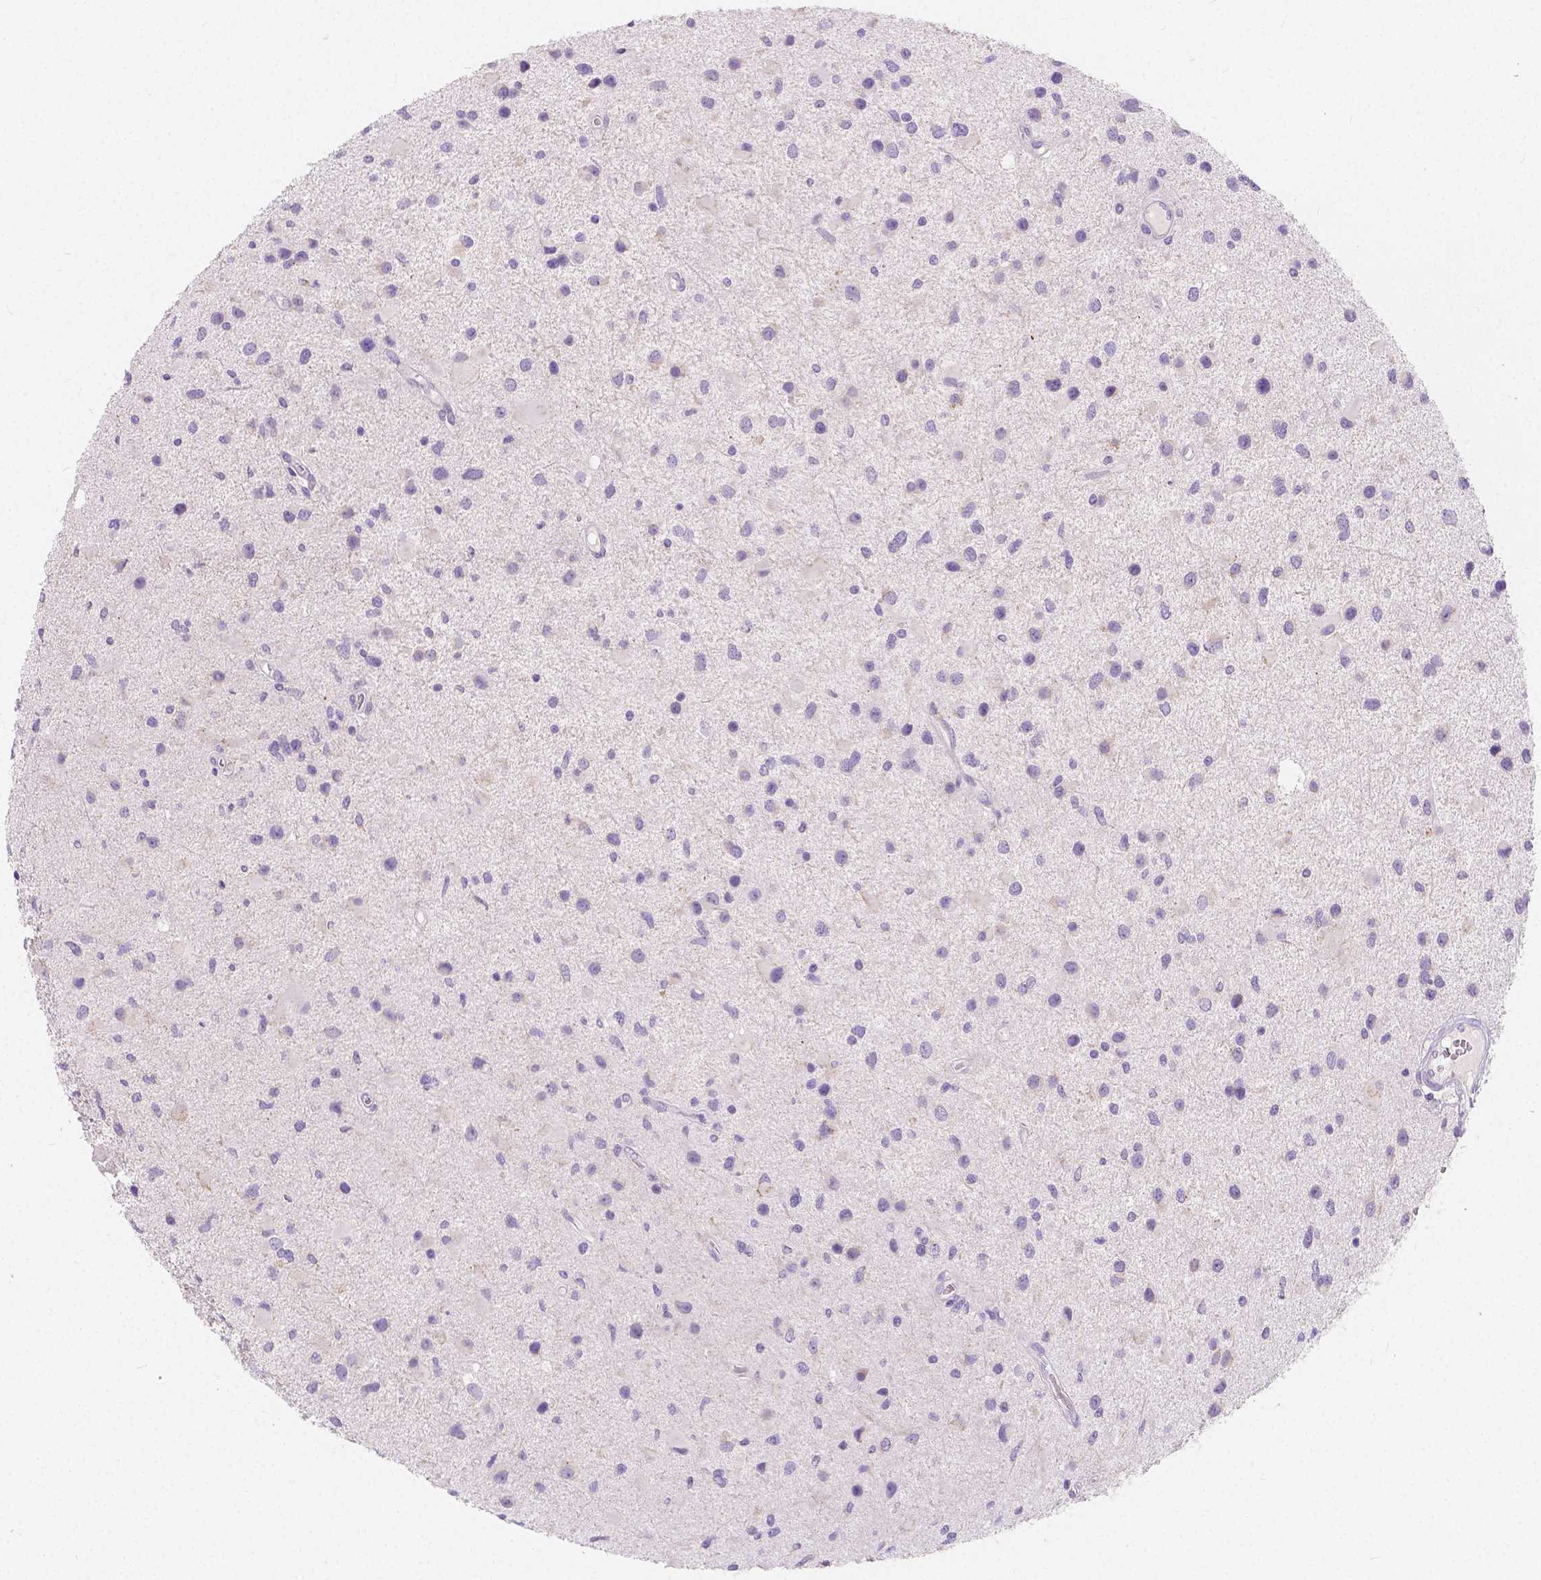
{"staining": {"intensity": "negative", "quantity": "none", "location": "none"}, "tissue": "glioma", "cell_type": "Tumor cells", "image_type": "cancer", "snomed": [{"axis": "morphology", "description": "Glioma, malignant, Low grade"}, {"axis": "topography", "description": "Brain"}], "caption": "DAB immunohistochemical staining of human malignant glioma (low-grade) exhibits no significant staining in tumor cells.", "gene": "RNF186", "patient": {"sex": "female", "age": 32}}